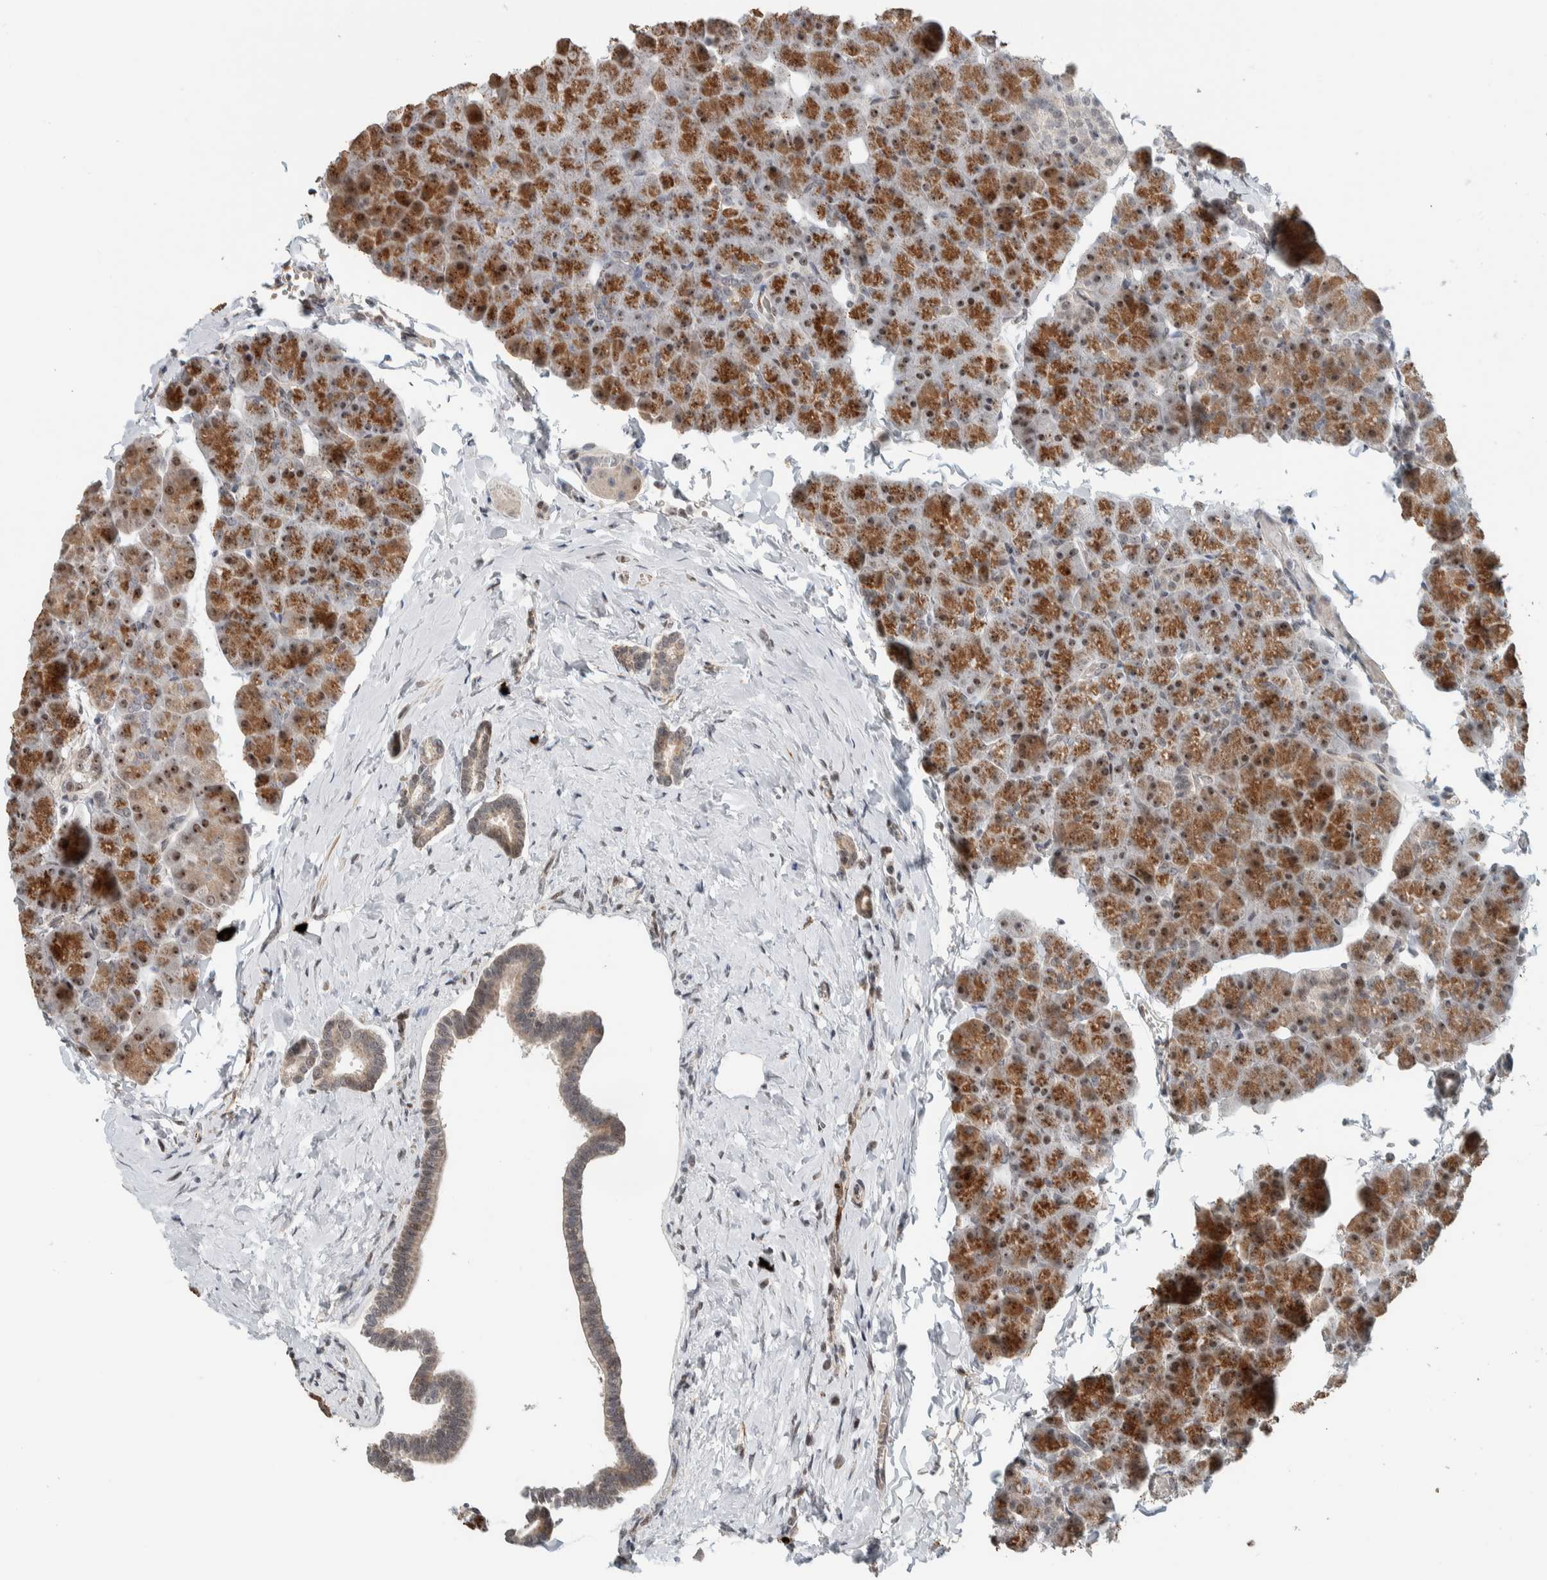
{"staining": {"intensity": "strong", "quantity": ">75%", "location": "cytoplasmic/membranous,nuclear"}, "tissue": "pancreas", "cell_type": "Exocrine glandular cells", "image_type": "normal", "snomed": [{"axis": "morphology", "description": "Normal tissue, NOS"}, {"axis": "topography", "description": "Pancreas"}], "caption": "Normal pancreas was stained to show a protein in brown. There is high levels of strong cytoplasmic/membranous,nuclear expression in approximately >75% of exocrine glandular cells. (IHC, brightfield microscopy, high magnification).", "gene": "ZFP91", "patient": {"sex": "male", "age": 35}}